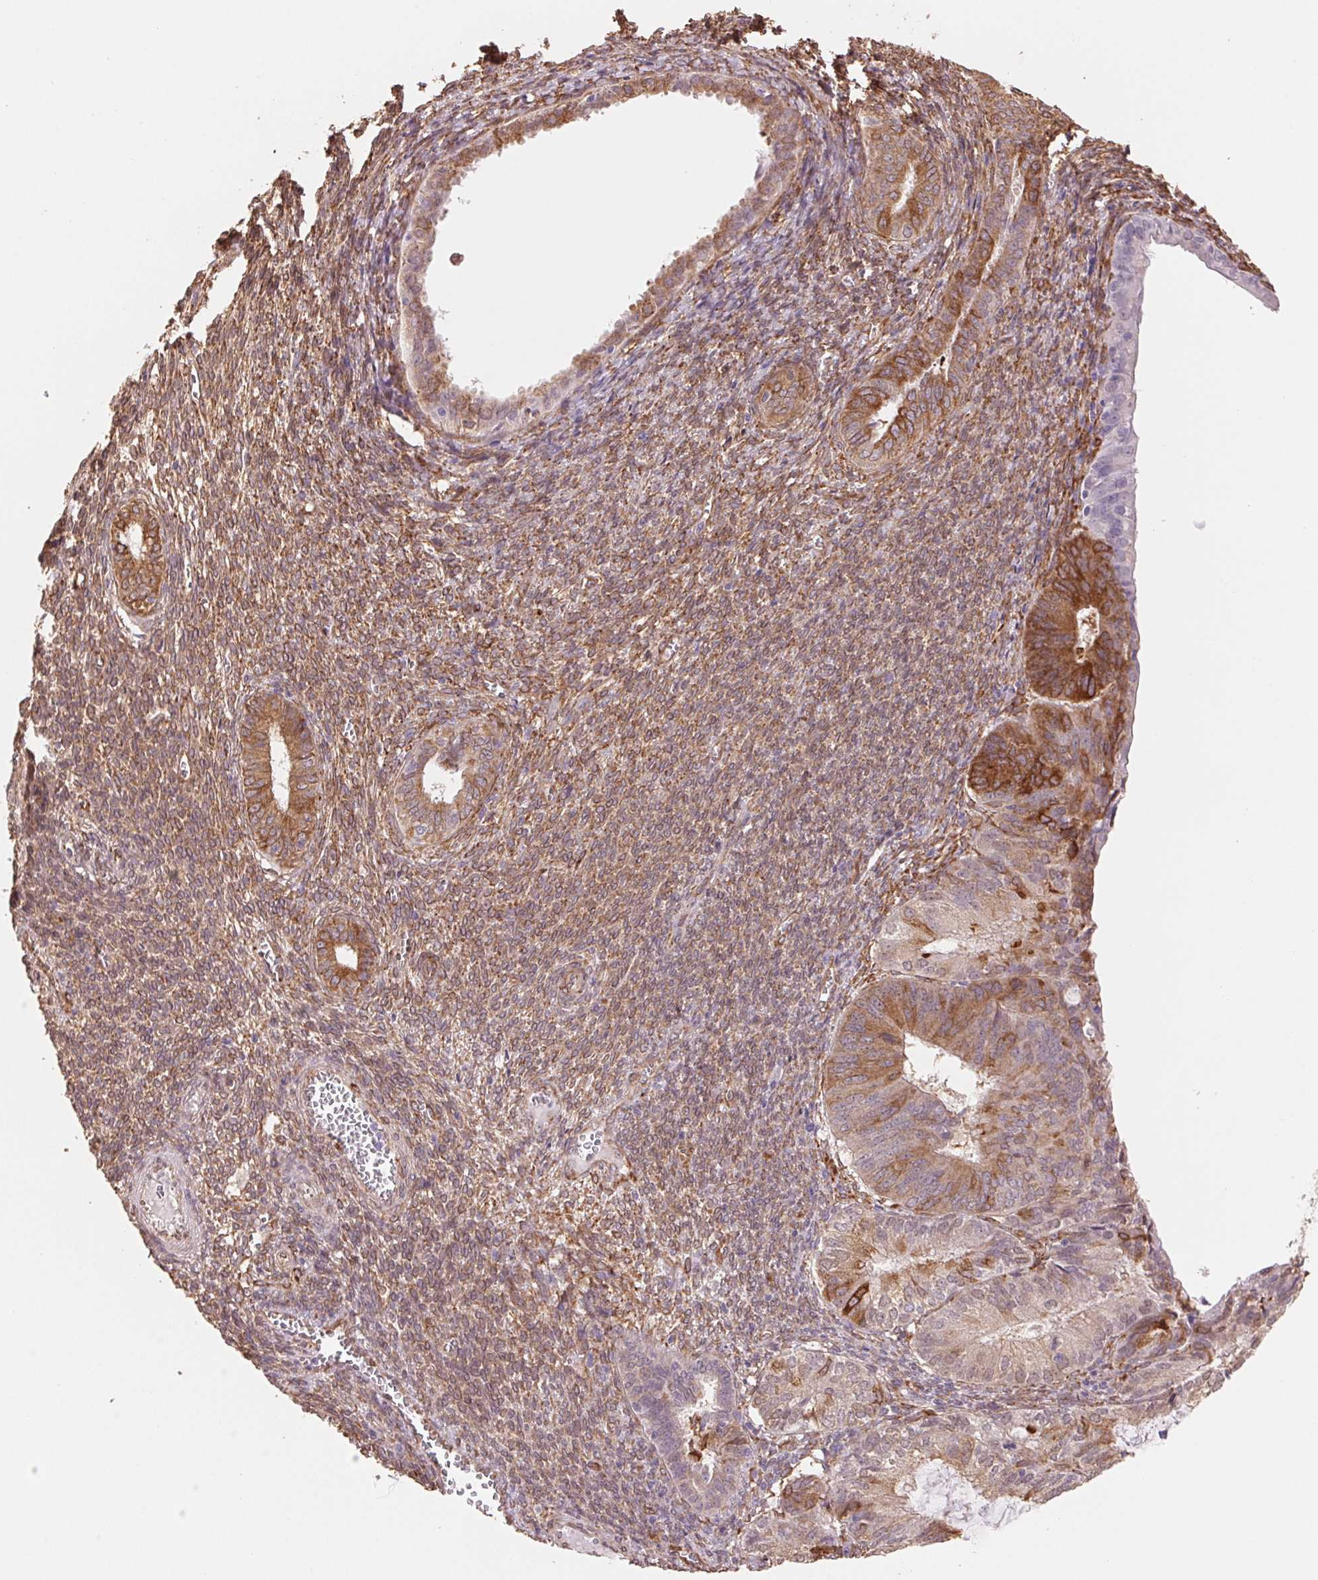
{"staining": {"intensity": "moderate", "quantity": ">75%", "location": "cytoplasmic/membranous"}, "tissue": "endometrial cancer", "cell_type": "Tumor cells", "image_type": "cancer", "snomed": [{"axis": "morphology", "description": "Adenocarcinoma, NOS"}, {"axis": "topography", "description": "Endometrium"}], "caption": "Immunohistochemical staining of human endometrial cancer (adenocarcinoma) reveals medium levels of moderate cytoplasmic/membranous protein staining in approximately >75% of tumor cells. The staining was performed using DAB to visualize the protein expression in brown, while the nuclei were stained in blue with hematoxylin (Magnification: 20x).", "gene": "FKBP10", "patient": {"sex": "female", "age": 86}}